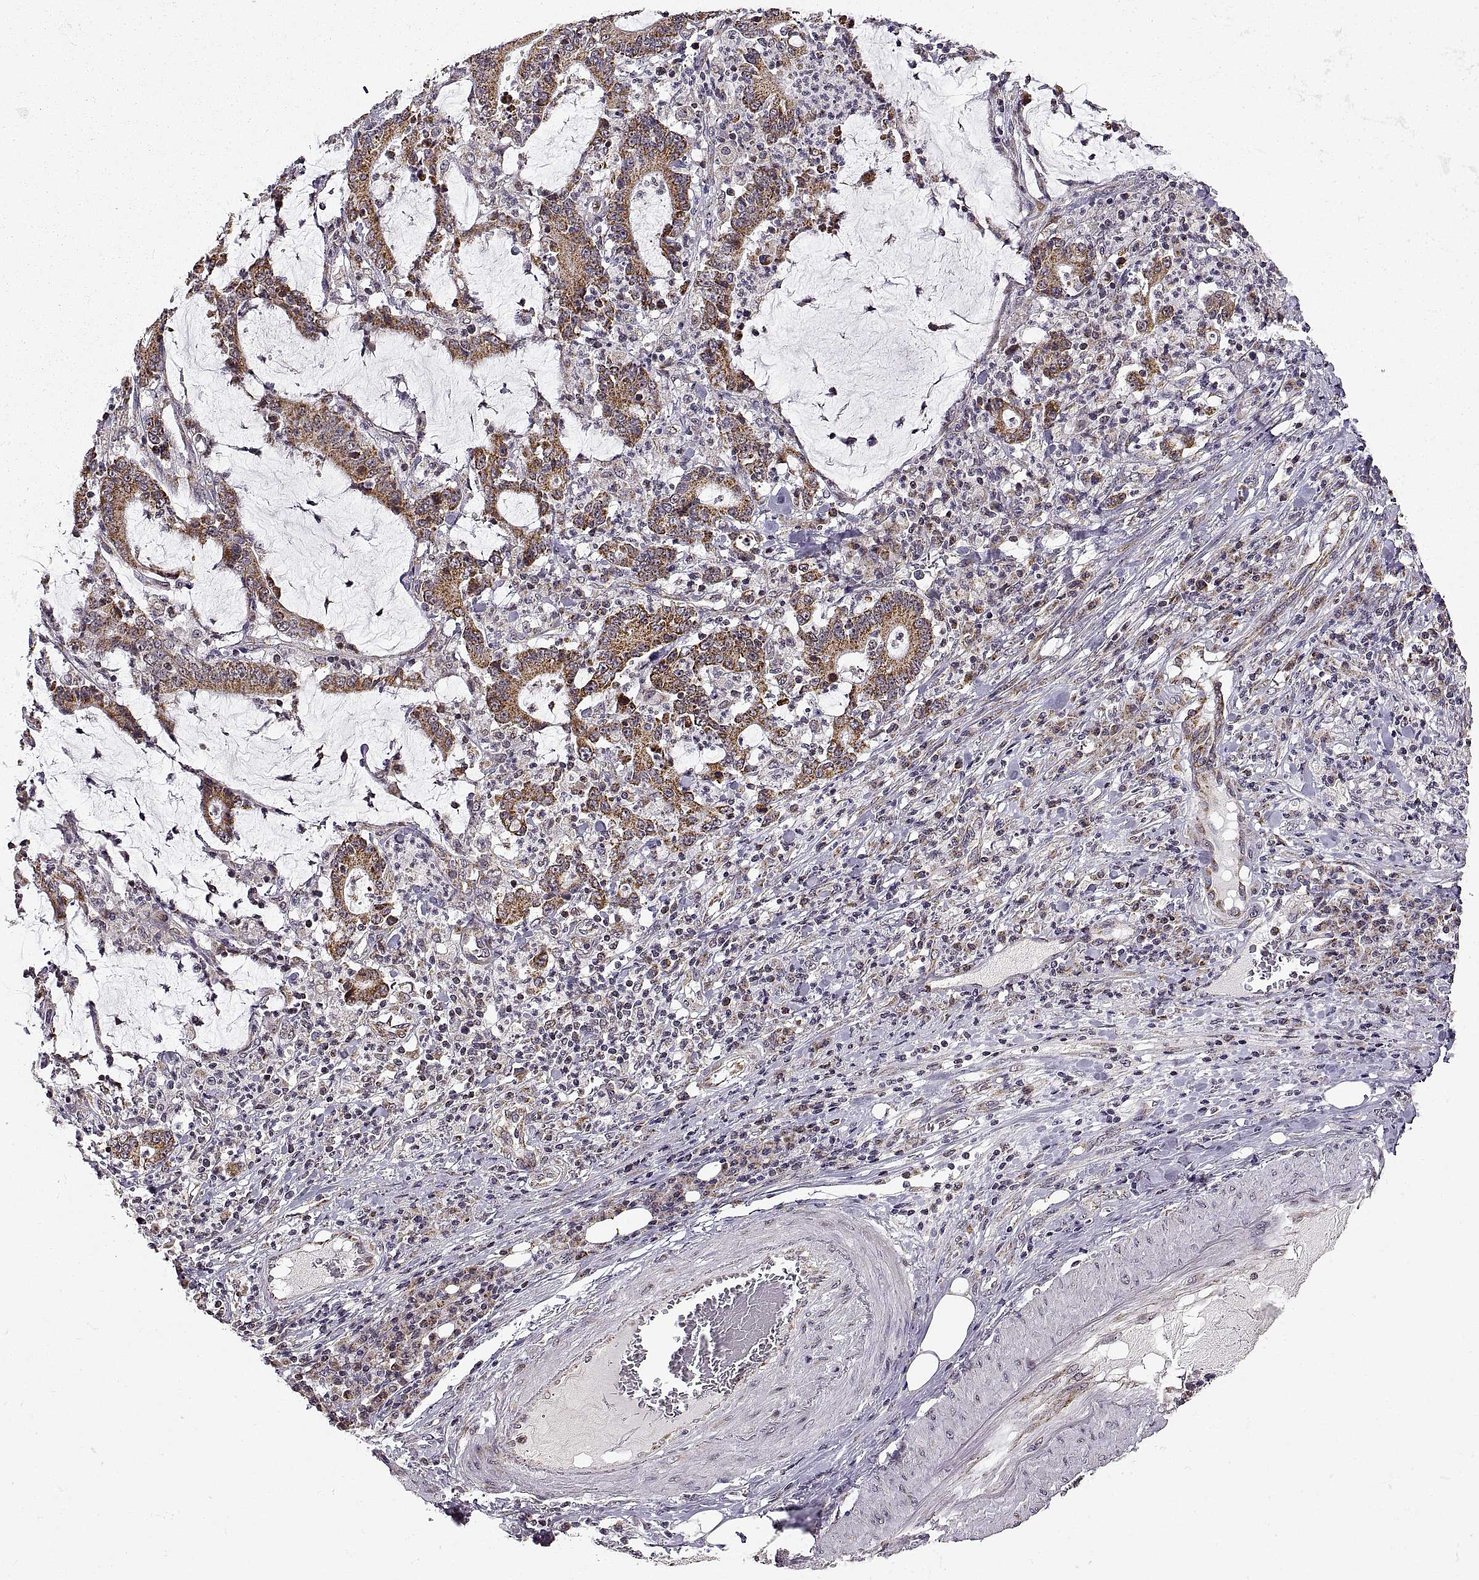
{"staining": {"intensity": "moderate", "quantity": "25%-75%", "location": "cytoplasmic/membranous"}, "tissue": "stomach cancer", "cell_type": "Tumor cells", "image_type": "cancer", "snomed": [{"axis": "morphology", "description": "Adenocarcinoma, NOS"}, {"axis": "topography", "description": "Stomach, upper"}], "caption": "Protein staining of stomach cancer tissue reveals moderate cytoplasmic/membranous expression in about 25%-75% of tumor cells.", "gene": "MANBAL", "patient": {"sex": "male", "age": 68}}